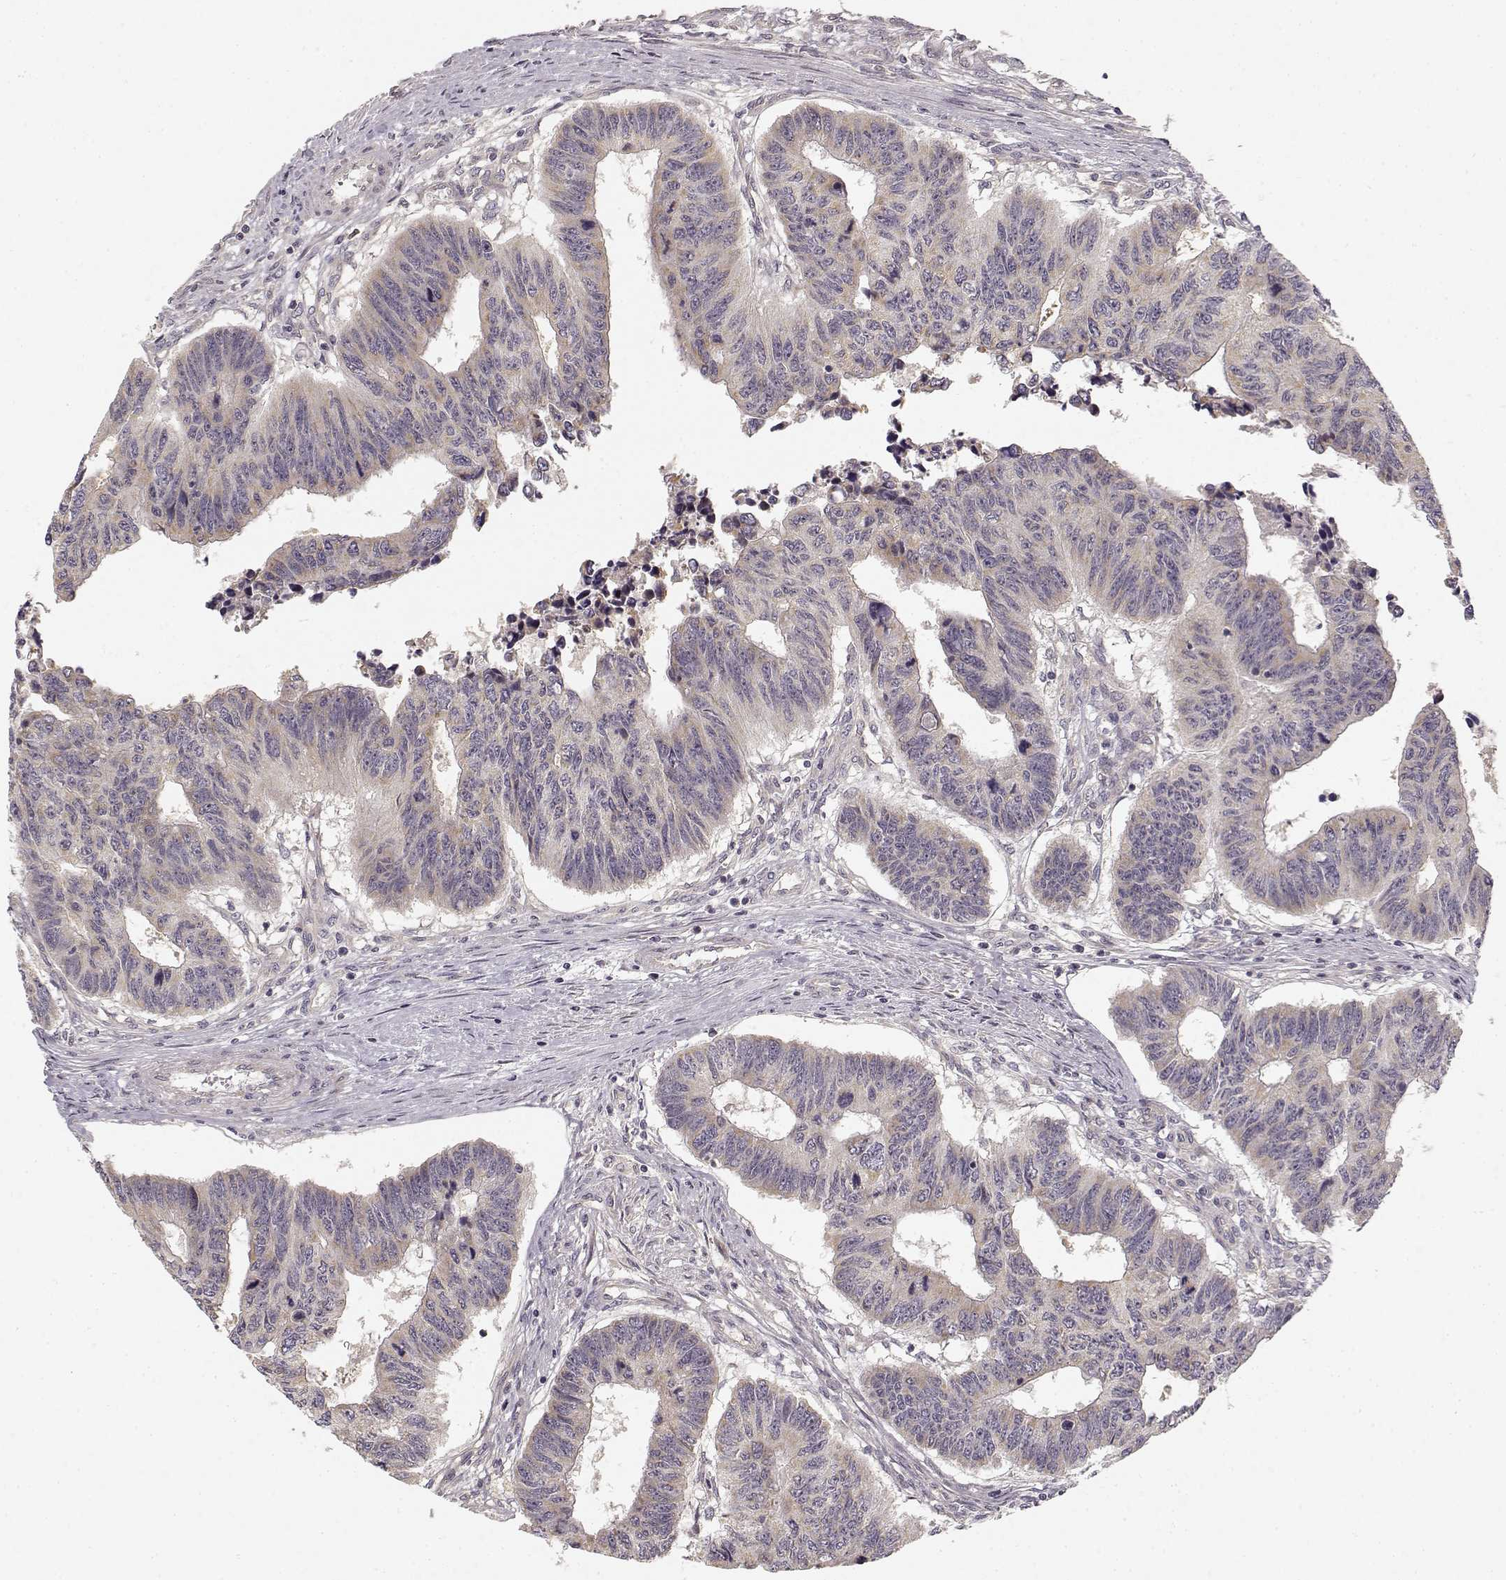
{"staining": {"intensity": "weak", "quantity": ">75%", "location": "cytoplasmic/membranous"}, "tissue": "colorectal cancer", "cell_type": "Tumor cells", "image_type": "cancer", "snomed": [{"axis": "morphology", "description": "Adenocarcinoma, NOS"}, {"axis": "topography", "description": "Rectum"}], "caption": "Weak cytoplasmic/membranous protein staining is present in approximately >75% of tumor cells in adenocarcinoma (colorectal). (brown staining indicates protein expression, while blue staining denotes nuclei).", "gene": "MED12L", "patient": {"sex": "female", "age": 85}}